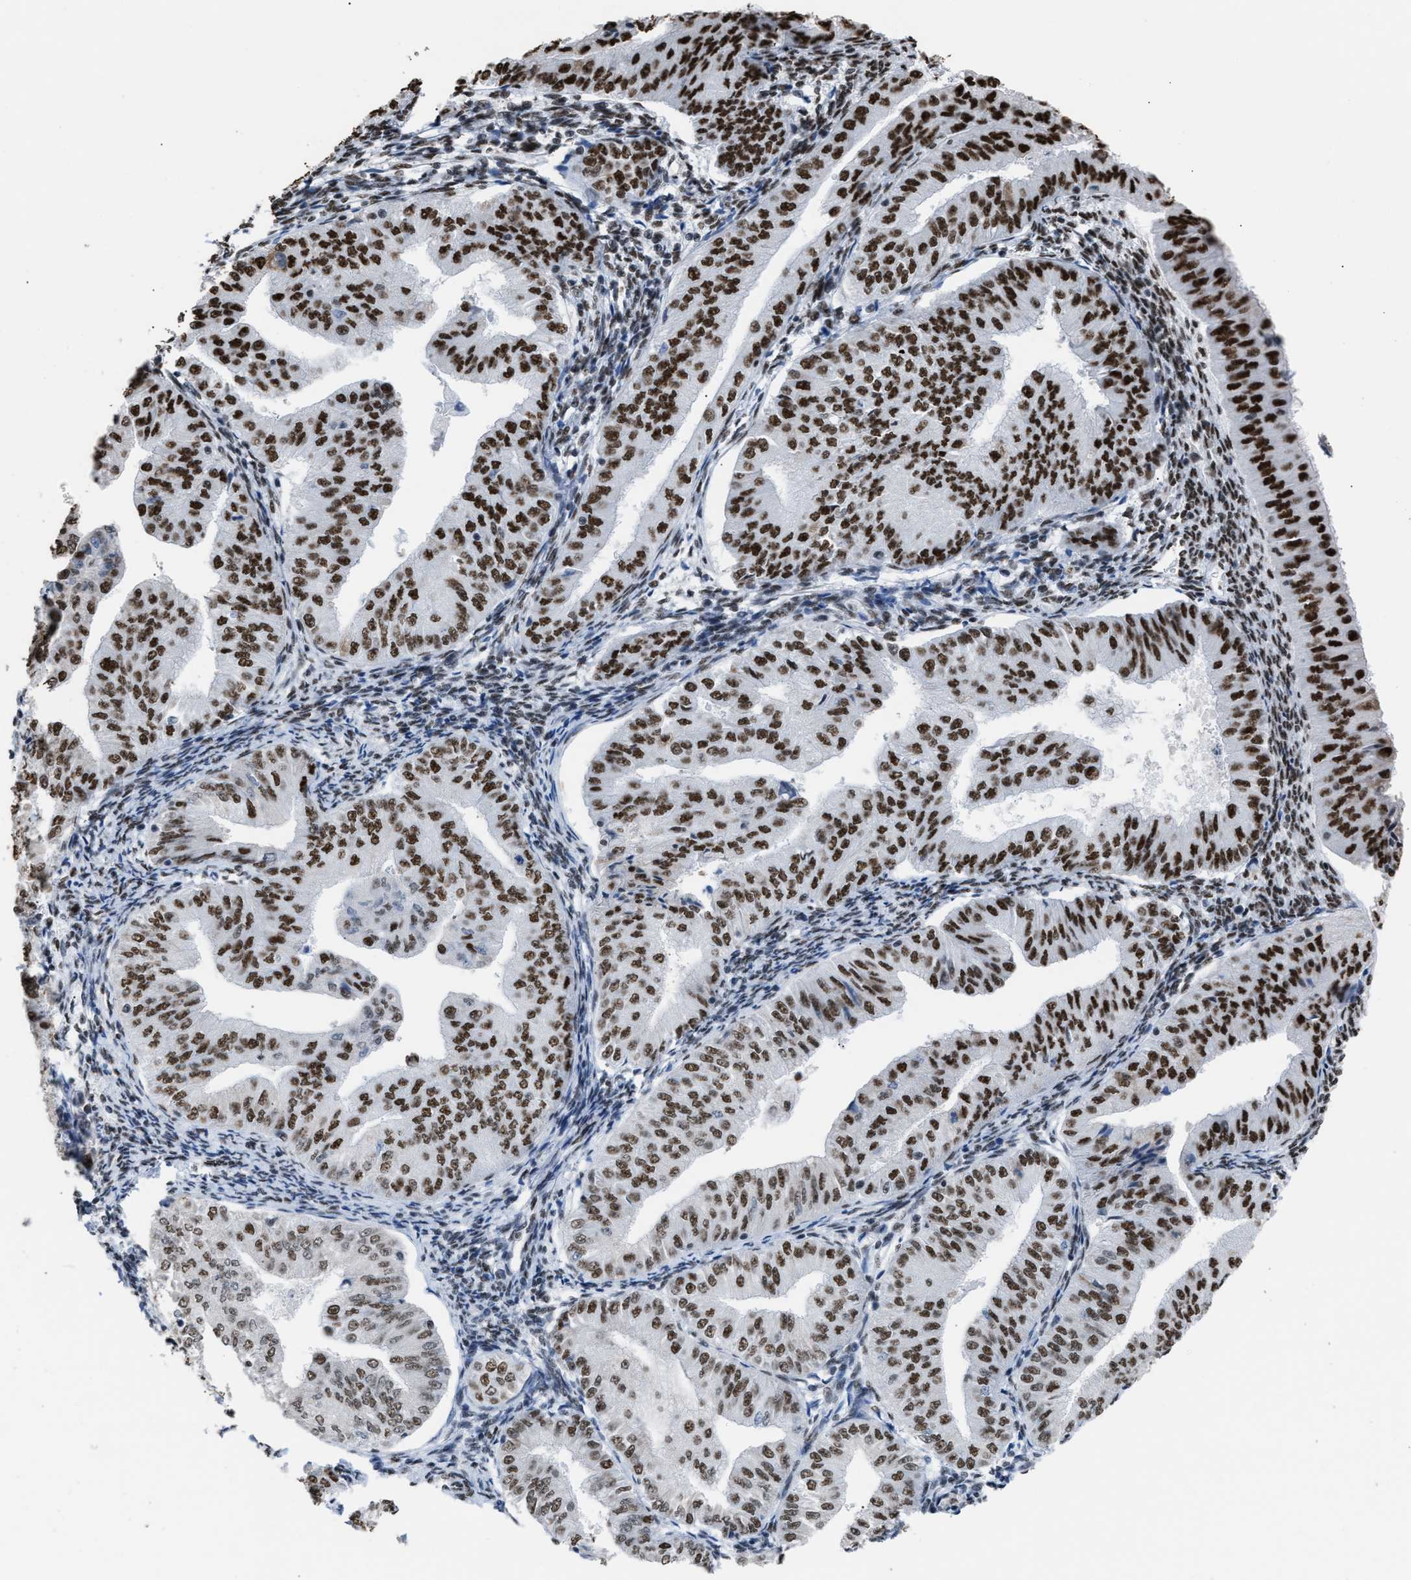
{"staining": {"intensity": "strong", "quantity": ">75%", "location": "nuclear"}, "tissue": "endometrial cancer", "cell_type": "Tumor cells", "image_type": "cancer", "snomed": [{"axis": "morphology", "description": "Normal tissue, NOS"}, {"axis": "morphology", "description": "Adenocarcinoma, NOS"}, {"axis": "topography", "description": "Endometrium"}], "caption": "Strong nuclear protein staining is seen in about >75% of tumor cells in endometrial cancer (adenocarcinoma). (IHC, brightfield microscopy, high magnification).", "gene": "CCAR2", "patient": {"sex": "female", "age": 53}}